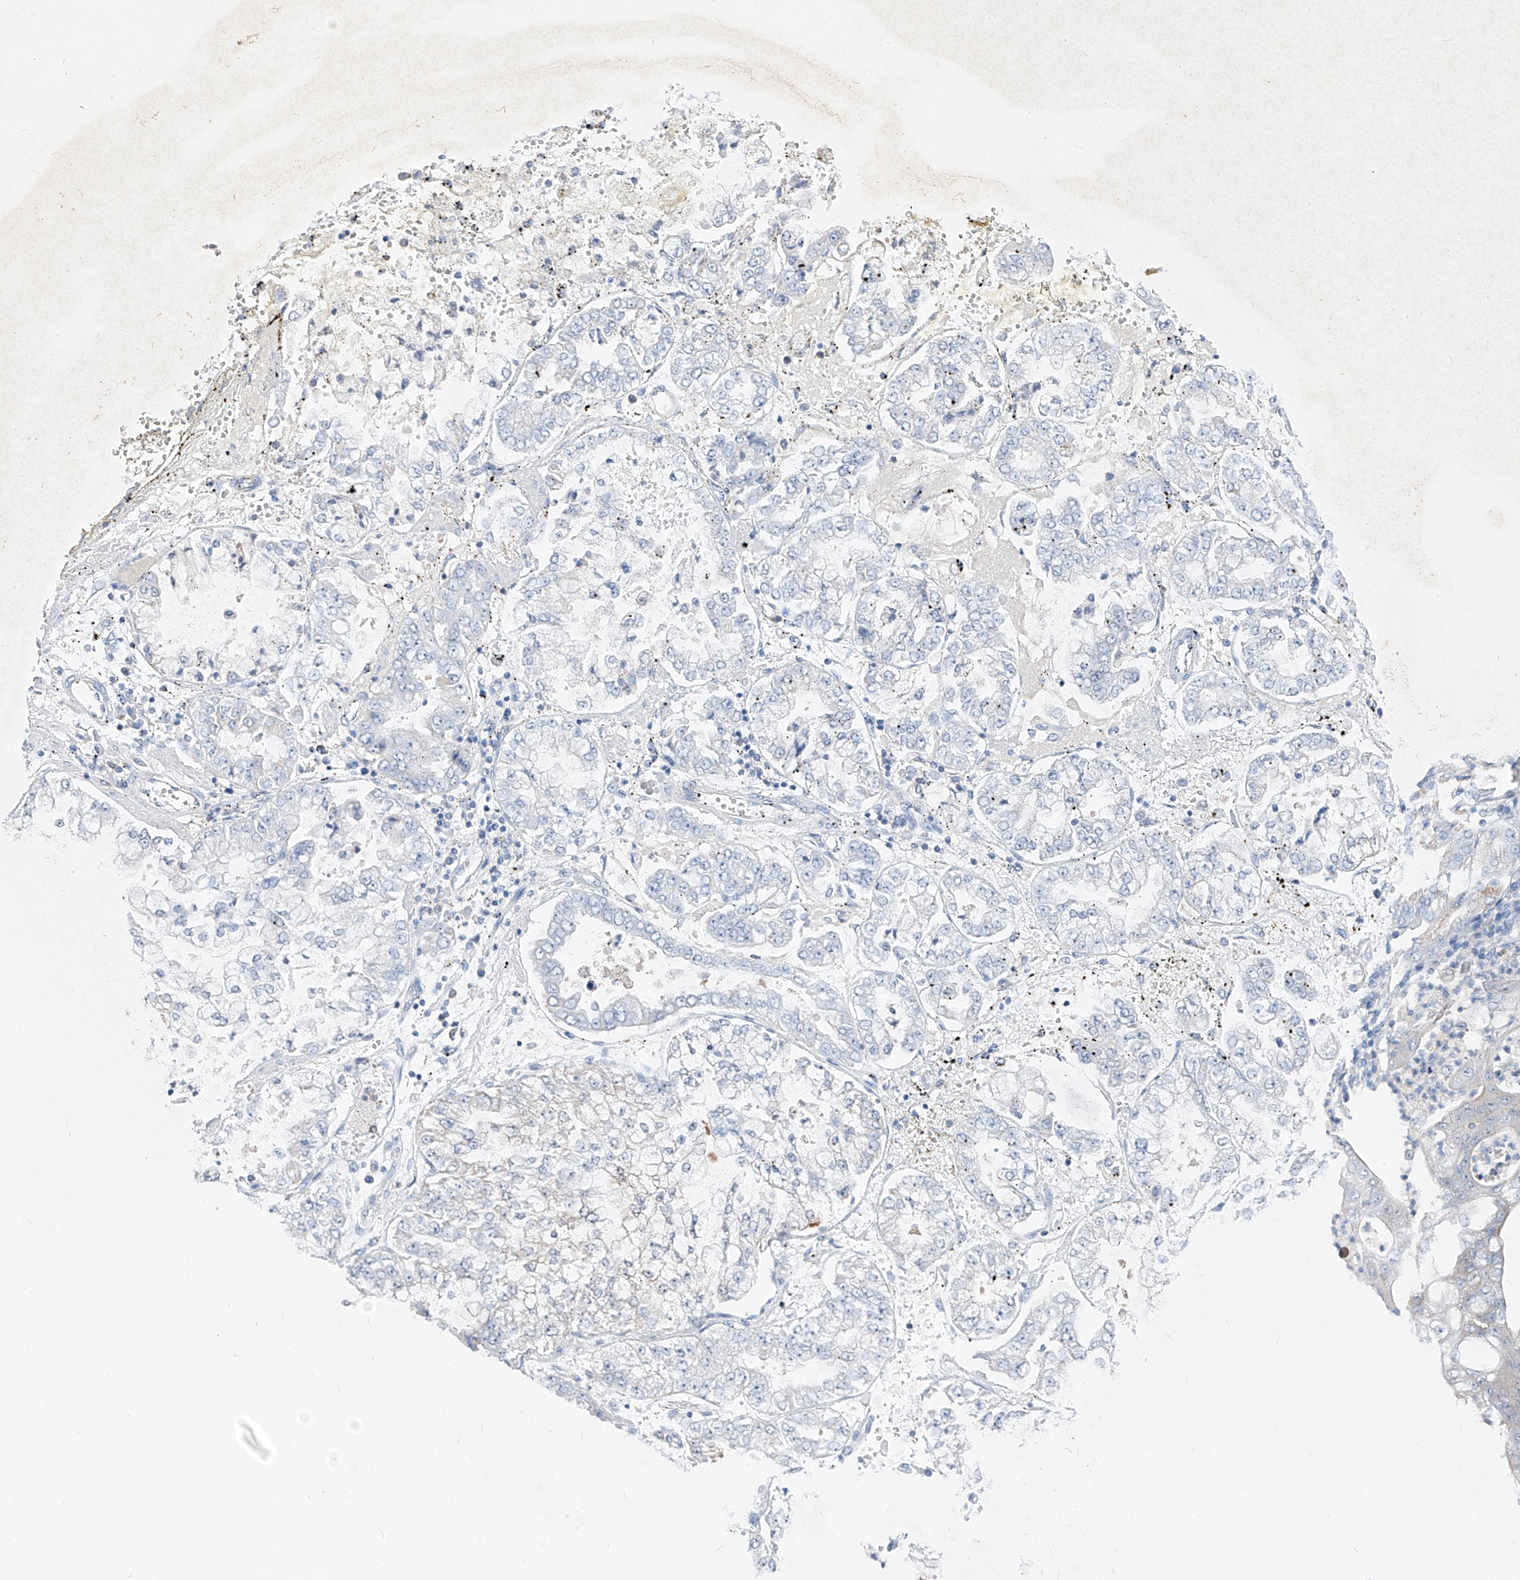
{"staining": {"intensity": "negative", "quantity": "none", "location": "none"}, "tissue": "stomach cancer", "cell_type": "Tumor cells", "image_type": "cancer", "snomed": [{"axis": "morphology", "description": "Adenocarcinoma, NOS"}, {"axis": "topography", "description": "Stomach"}], "caption": "DAB immunohistochemical staining of adenocarcinoma (stomach) exhibits no significant positivity in tumor cells. Nuclei are stained in blue.", "gene": "UFL1", "patient": {"sex": "male", "age": 76}}